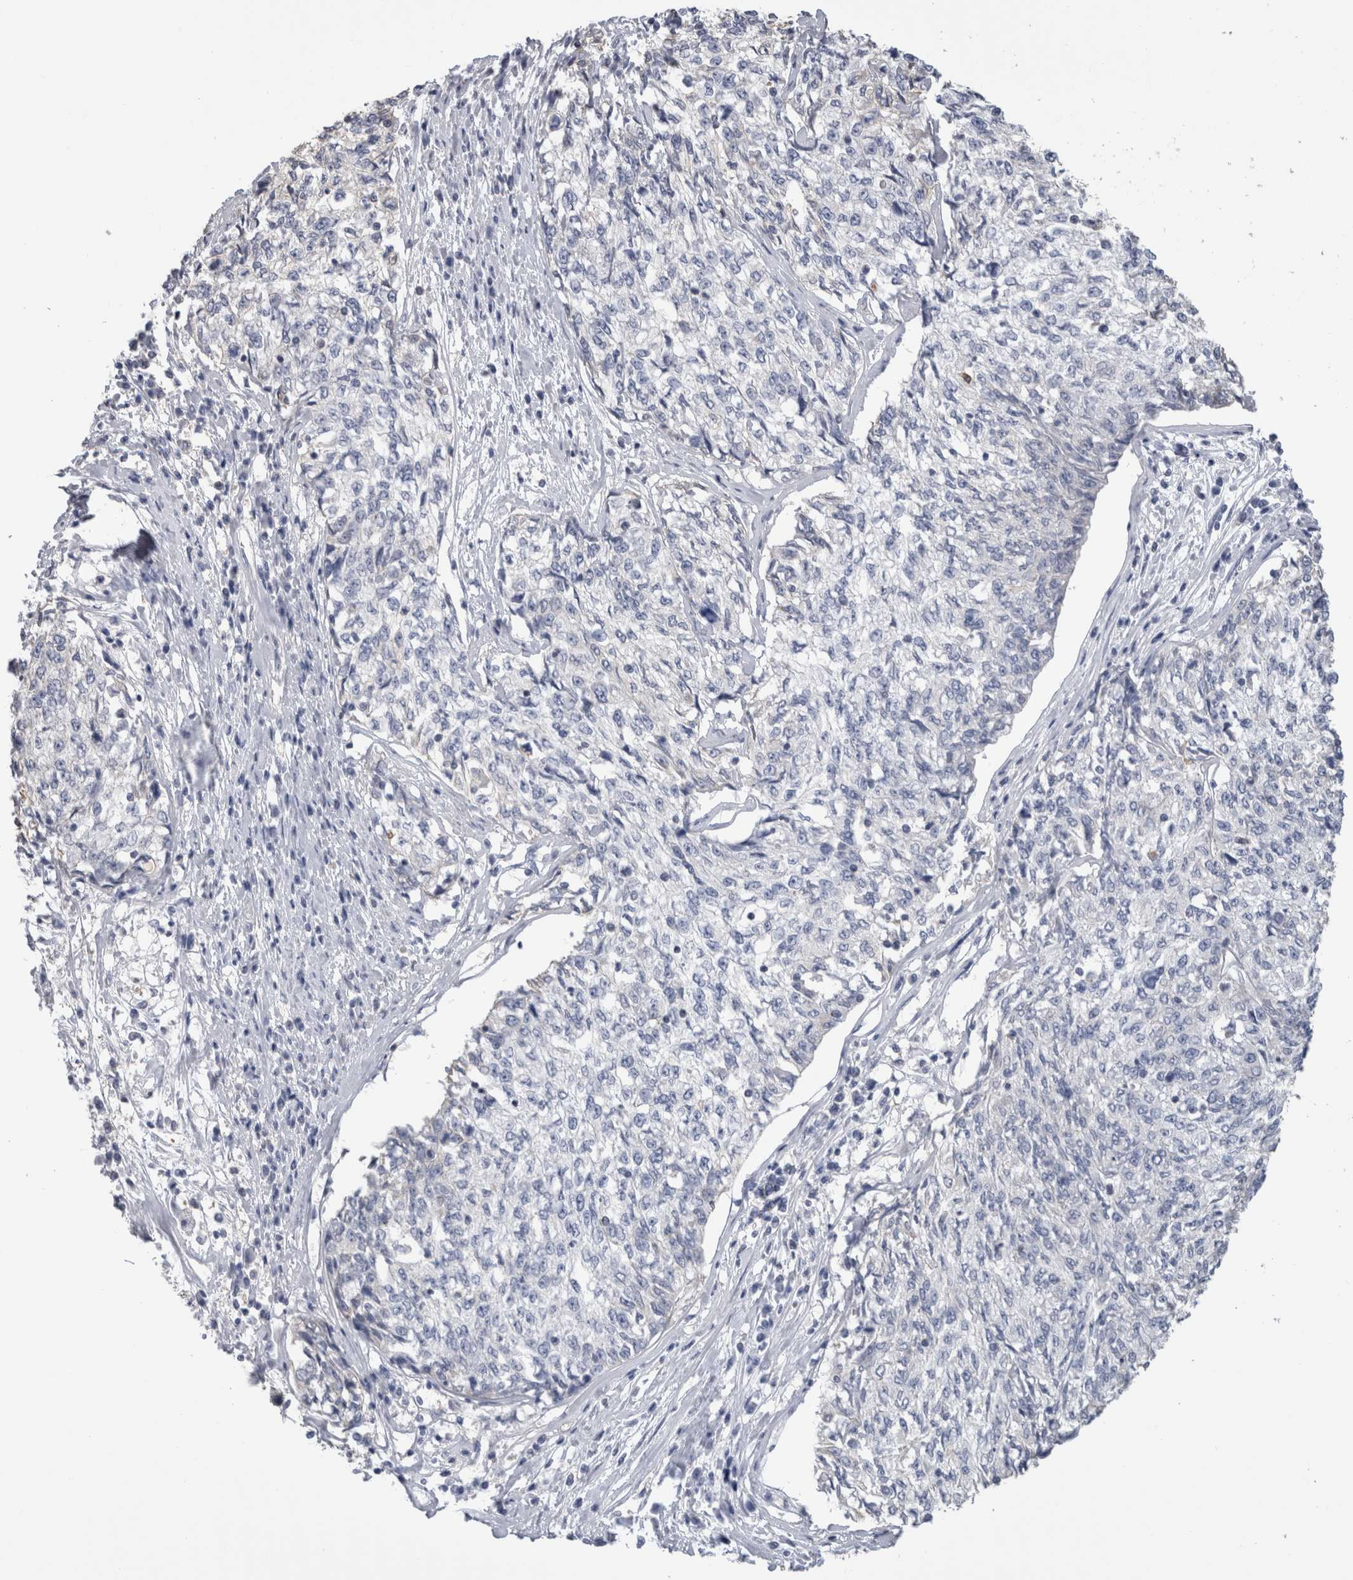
{"staining": {"intensity": "negative", "quantity": "none", "location": "none"}, "tissue": "cervical cancer", "cell_type": "Tumor cells", "image_type": "cancer", "snomed": [{"axis": "morphology", "description": "Squamous cell carcinoma, NOS"}, {"axis": "topography", "description": "Cervix"}], "caption": "The image exhibits no staining of tumor cells in cervical cancer. (Stains: DAB immunohistochemistry (IHC) with hematoxylin counter stain, Microscopy: brightfield microscopy at high magnification).", "gene": "SCRN1", "patient": {"sex": "female", "age": 57}}